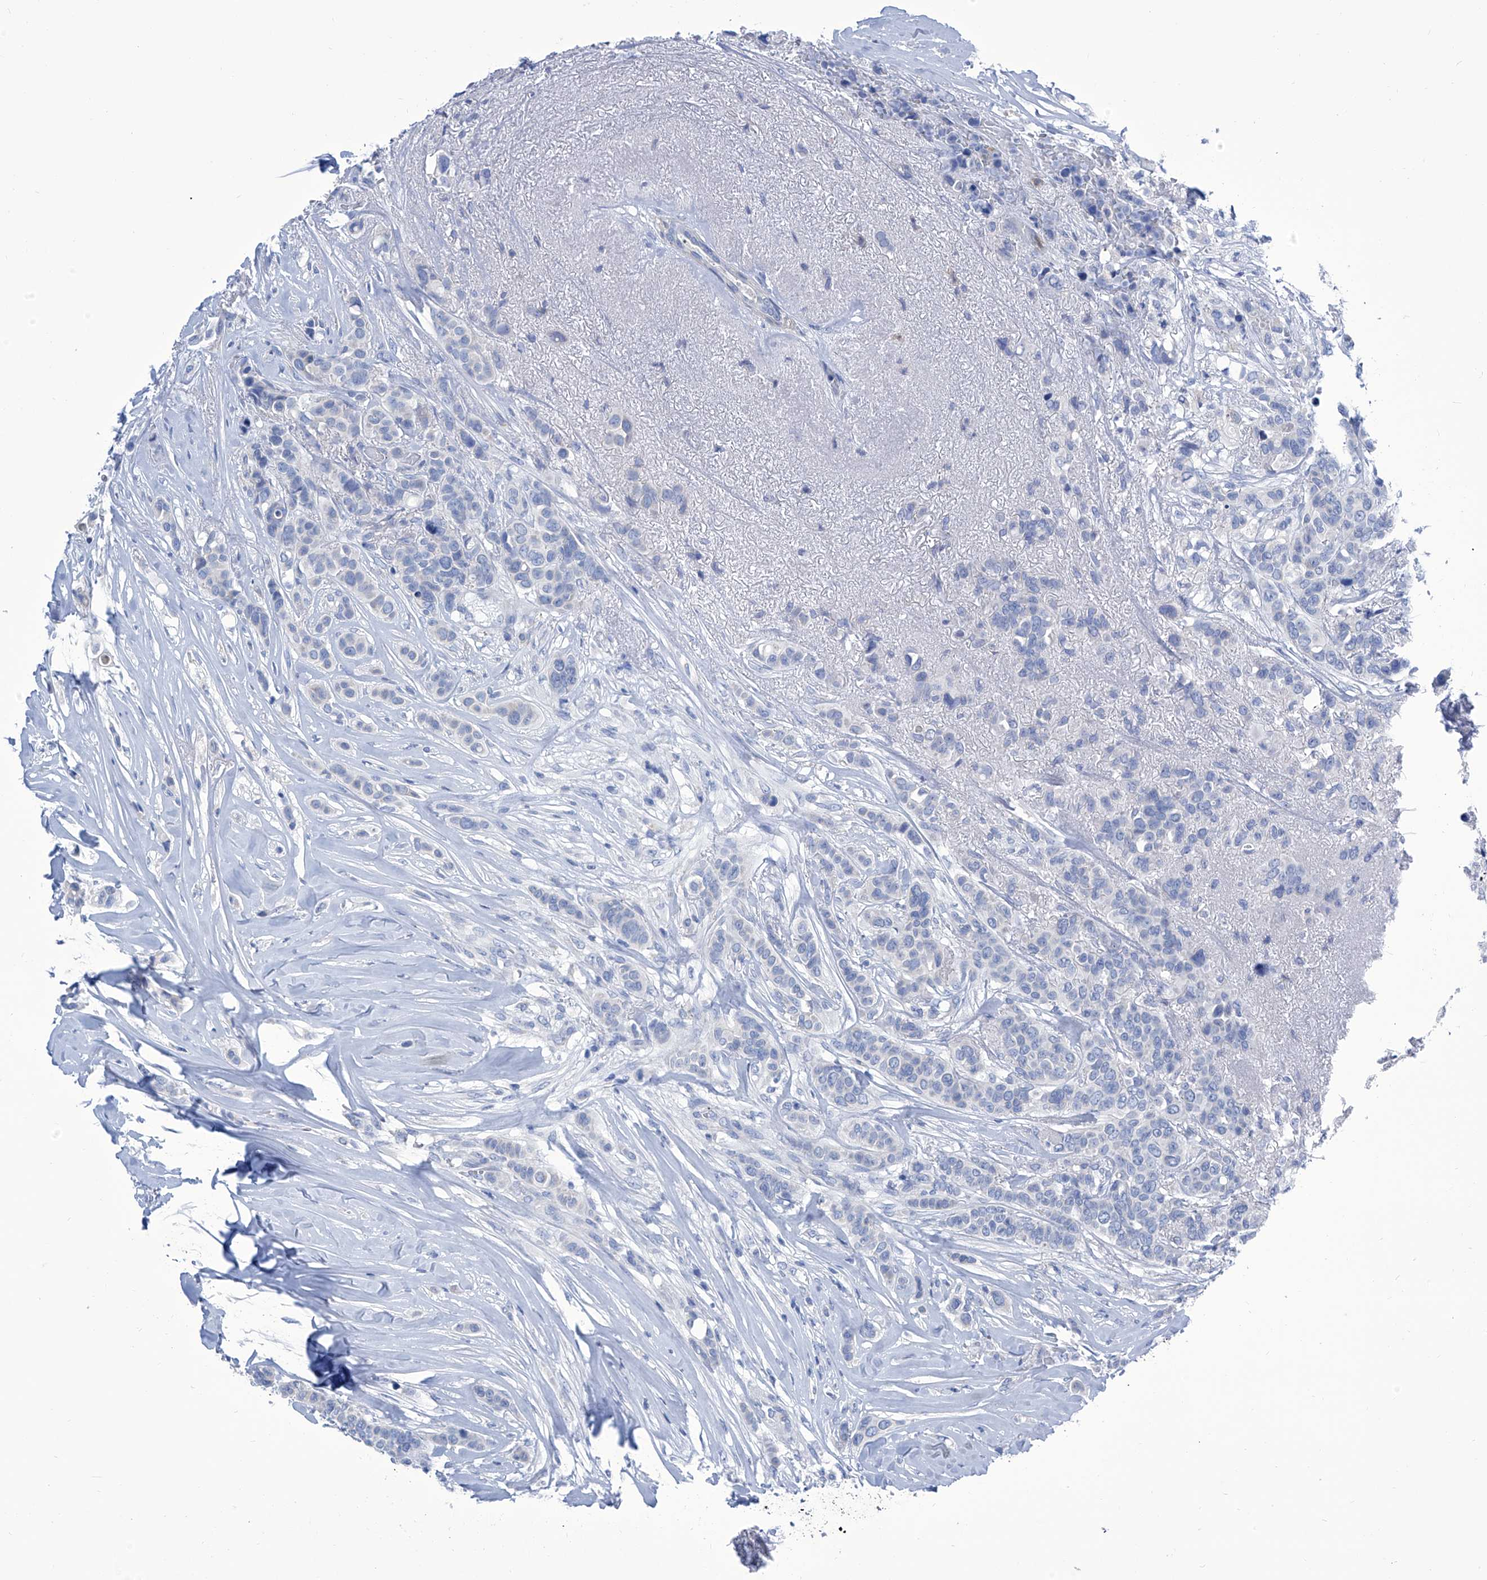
{"staining": {"intensity": "negative", "quantity": "none", "location": "none"}, "tissue": "breast cancer", "cell_type": "Tumor cells", "image_type": "cancer", "snomed": [{"axis": "morphology", "description": "Lobular carcinoma"}, {"axis": "topography", "description": "Breast"}], "caption": "Immunohistochemical staining of breast cancer exhibits no significant positivity in tumor cells.", "gene": "IMPA2", "patient": {"sex": "female", "age": 51}}